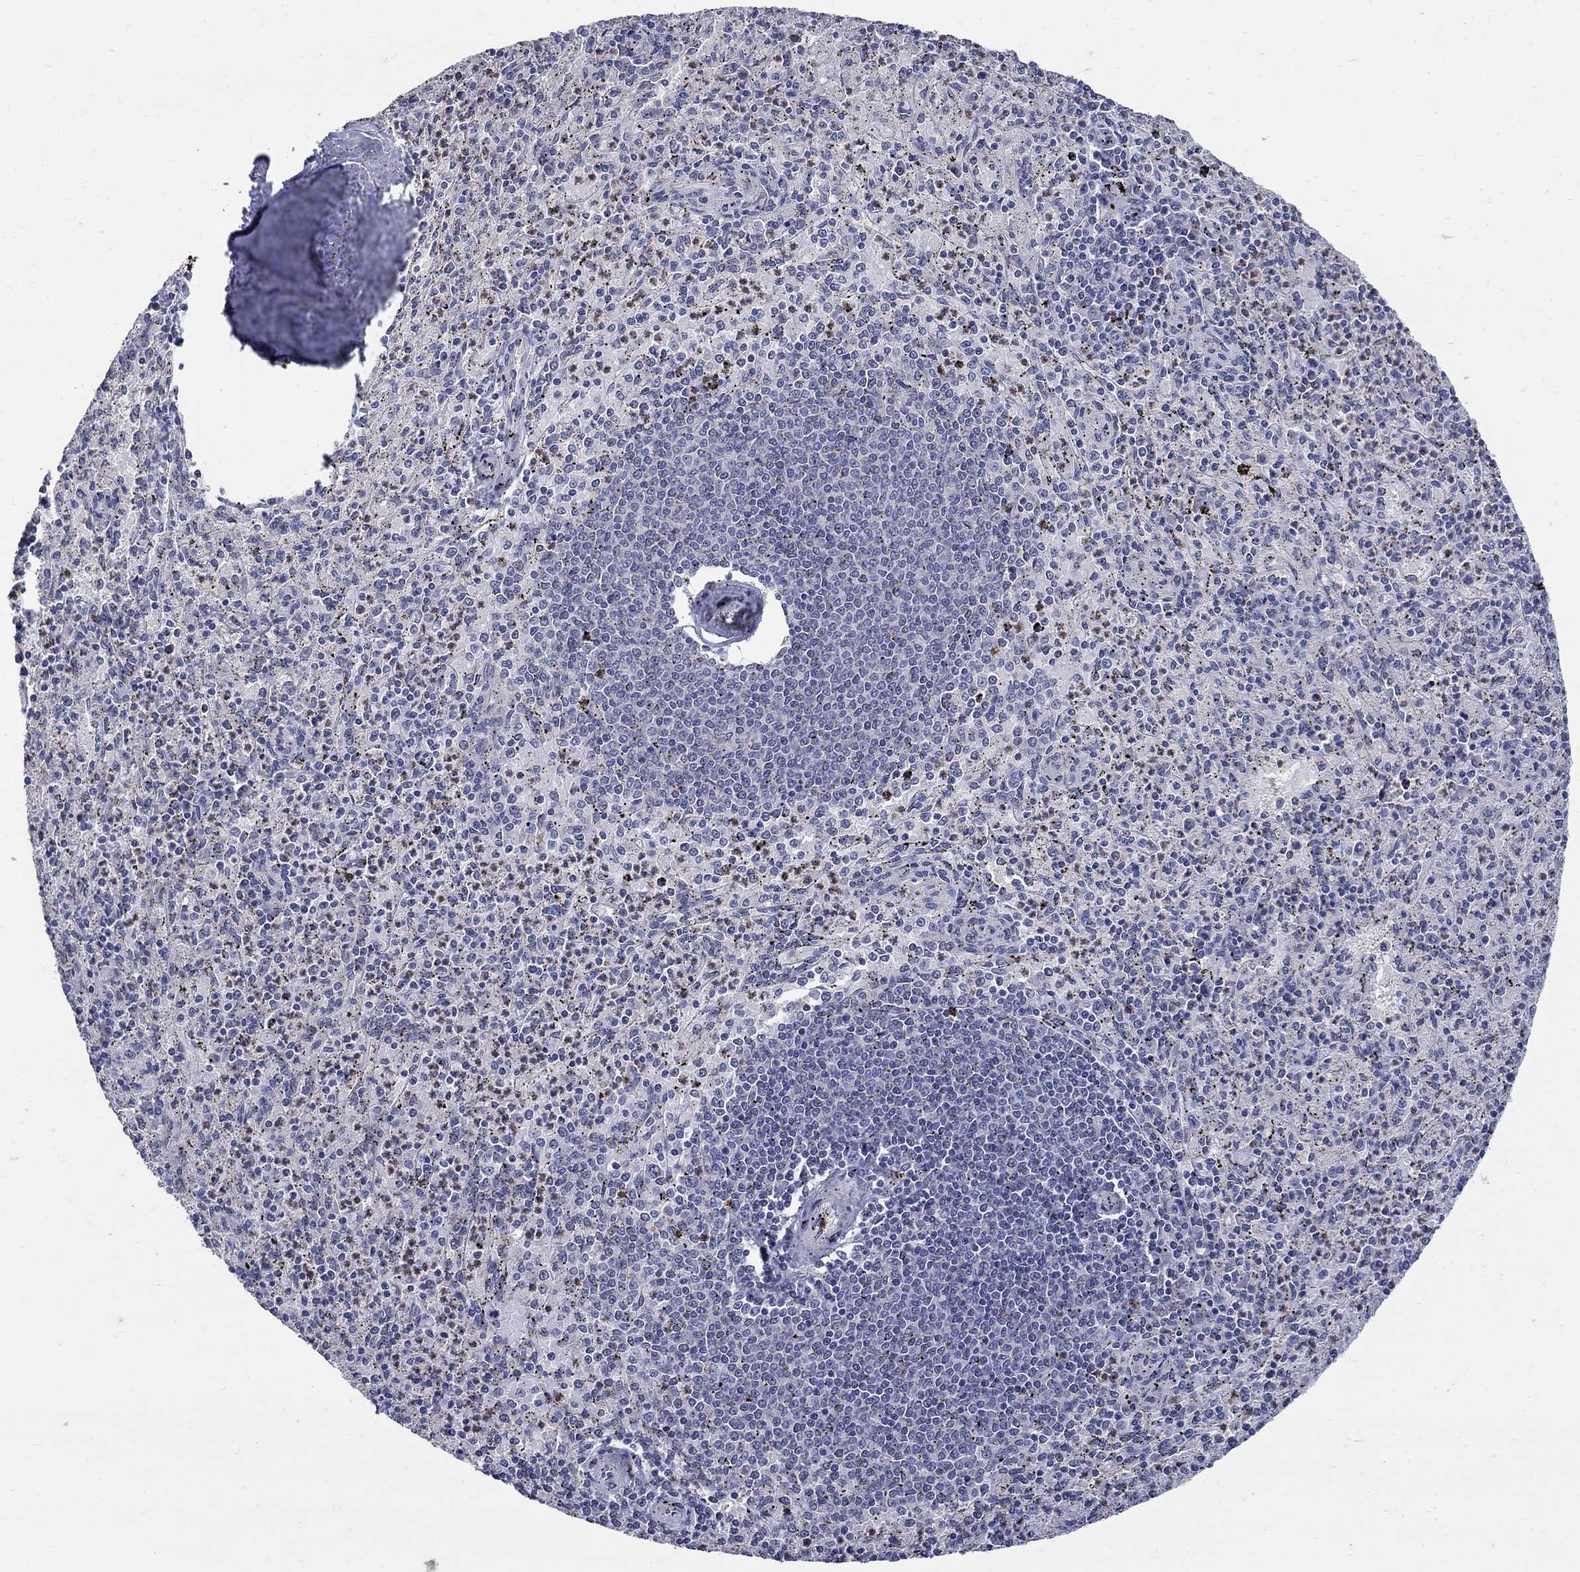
{"staining": {"intensity": "negative", "quantity": "none", "location": "none"}, "tissue": "spleen", "cell_type": "Cells in red pulp", "image_type": "normal", "snomed": [{"axis": "morphology", "description": "Normal tissue, NOS"}, {"axis": "topography", "description": "Spleen"}], "caption": "Protein analysis of normal spleen displays no significant positivity in cells in red pulp. (DAB immunohistochemistry, high magnification).", "gene": "CETN1", "patient": {"sex": "male", "age": 60}}